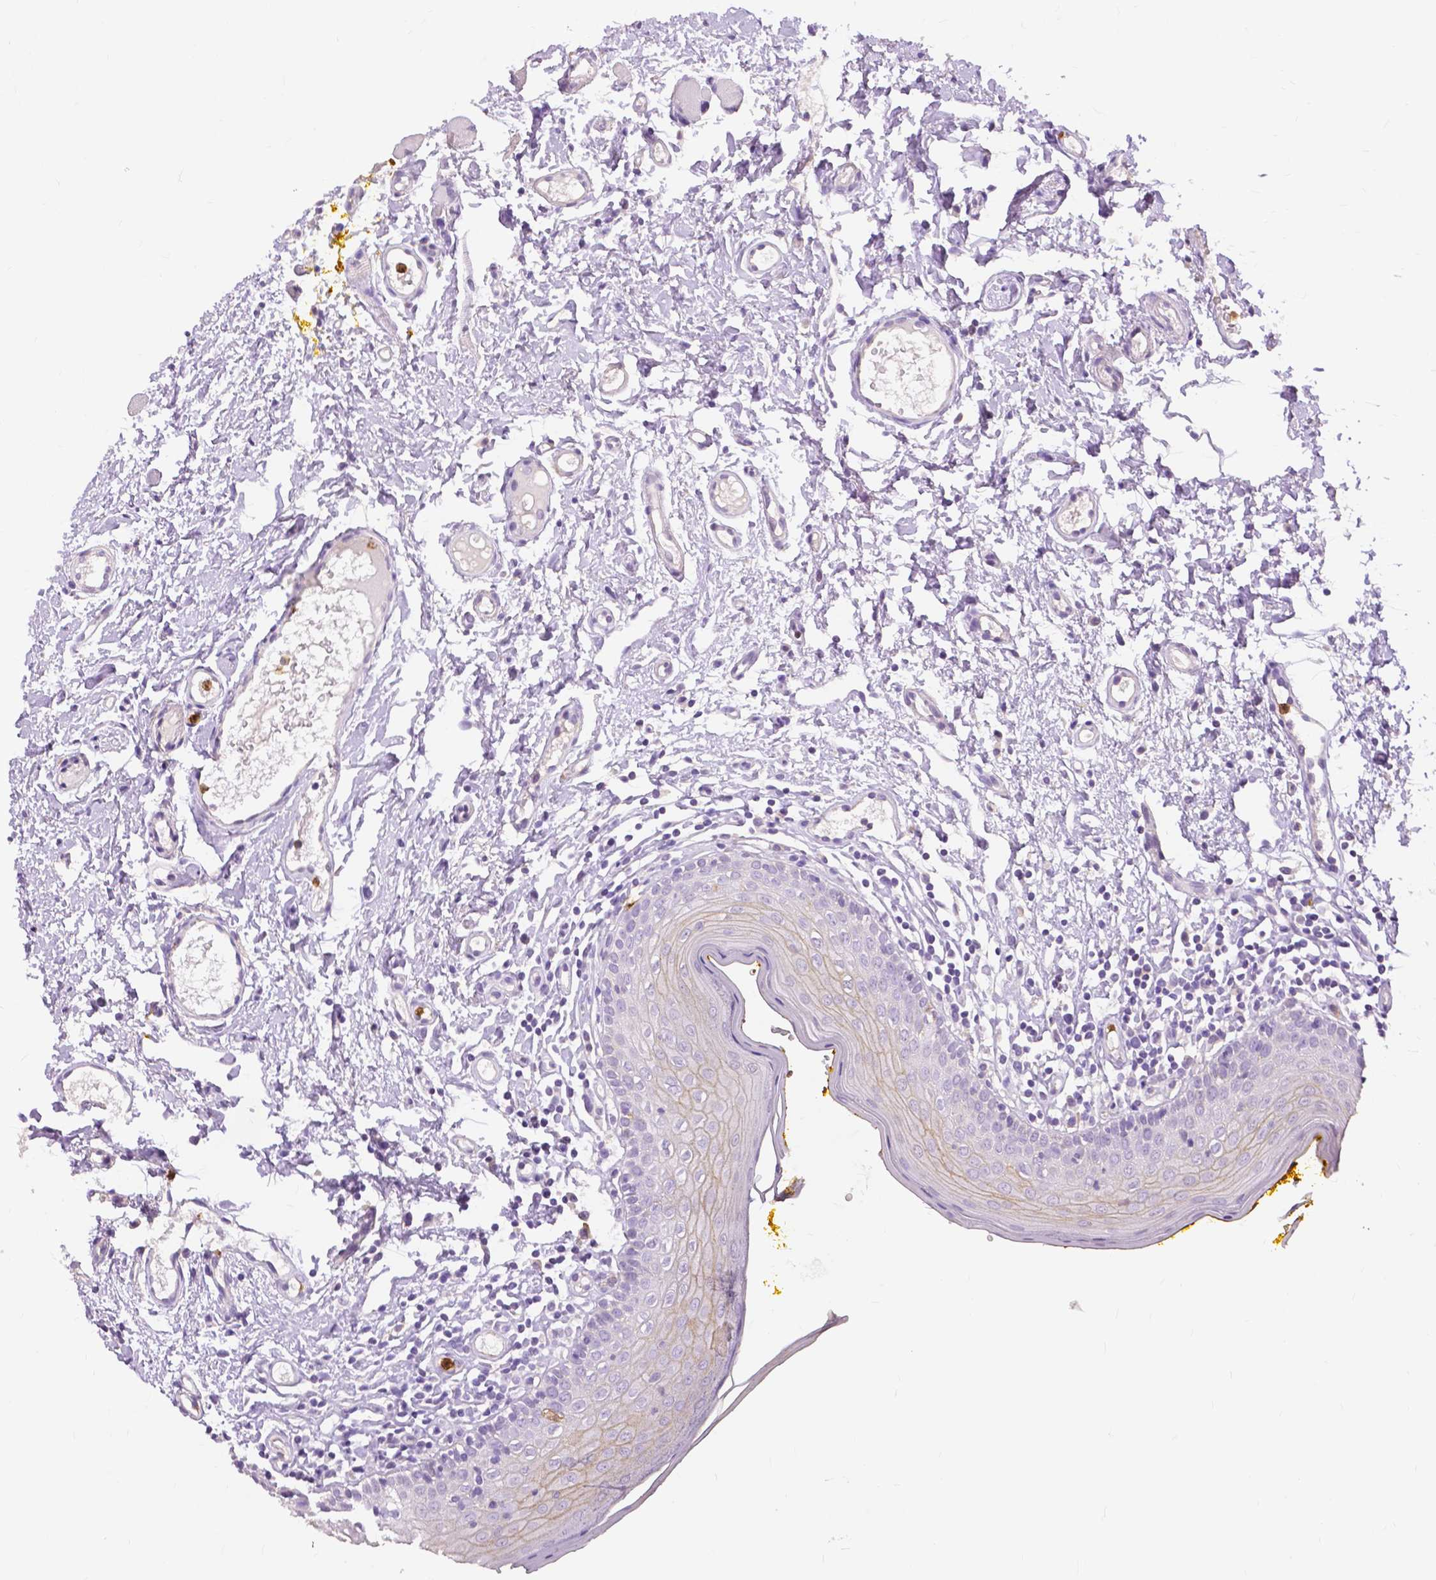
{"staining": {"intensity": "weak", "quantity": "<25%", "location": "cytoplasmic/membranous"}, "tissue": "oral mucosa", "cell_type": "Squamous epithelial cells", "image_type": "normal", "snomed": [{"axis": "morphology", "description": "Normal tissue, NOS"}, {"axis": "topography", "description": "Oral tissue"}, {"axis": "topography", "description": "Tounge, NOS"}], "caption": "High power microscopy photomicrograph of an immunohistochemistry (IHC) image of unremarkable oral mucosa, revealing no significant positivity in squamous epithelial cells. (Brightfield microscopy of DAB (3,3'-diaminobenzidine) IHC at high magnification).", "gene": "CXCR2", "patient": {"sex": "female", "age": 58}}